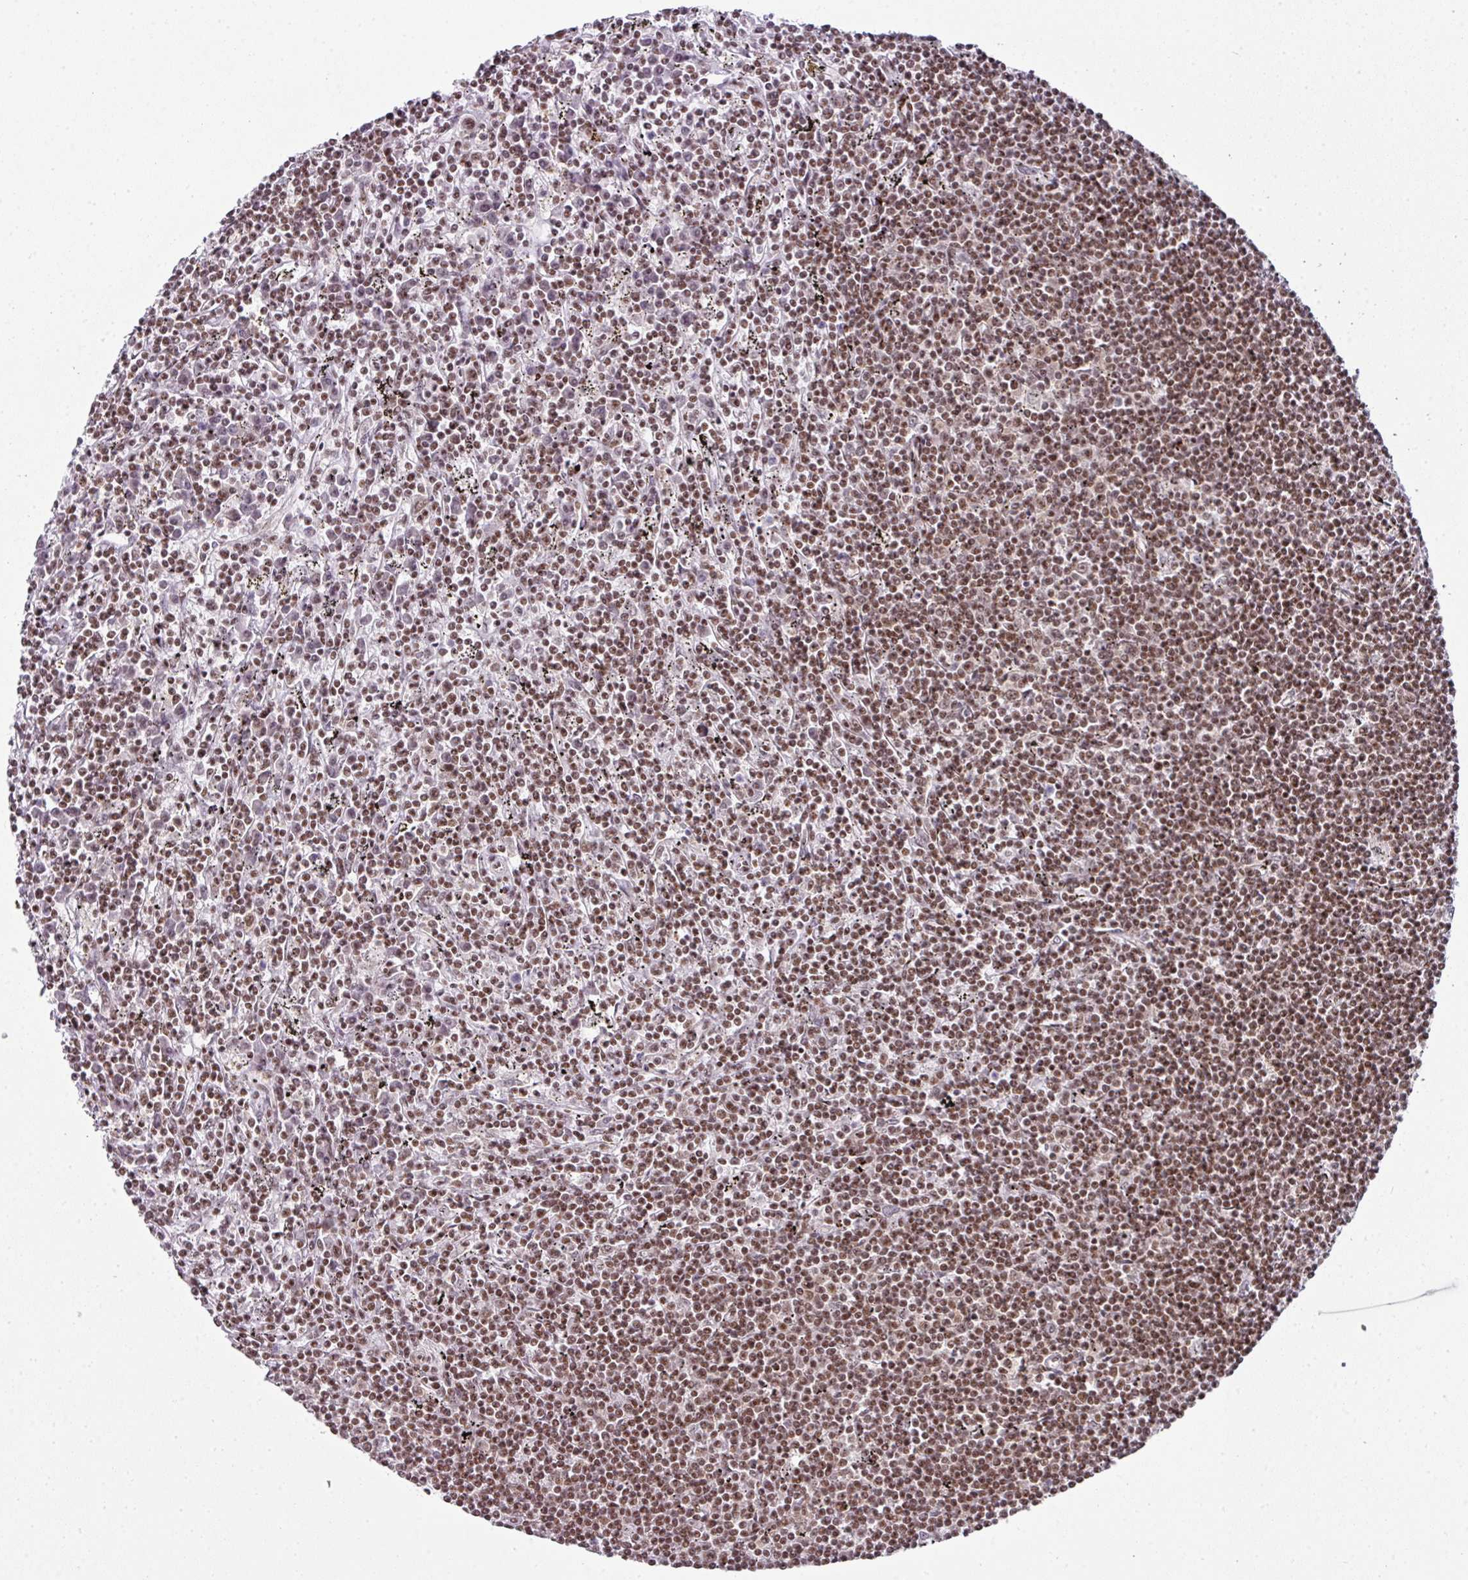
{"staining": {"intensity": "moderate", "quantity": ">75%", "location": "nuclear"}, "tissue": "lymphoma", "cell_type": "Tumor cells", "image_type": "cancer", "snomed": [{"axis": "morphology", "description": "Malignant lymphoma, non-Hodgkin's type, Low grade"}, {"axis": "topography", "description": "Spleen"}], "caption": "The immunohistochemical stain shows moderate nuclear positivity in tumor cells of lymphoma tissue.", "gene": "NFYA", "patient": {"sex": "male", "age": 76}}